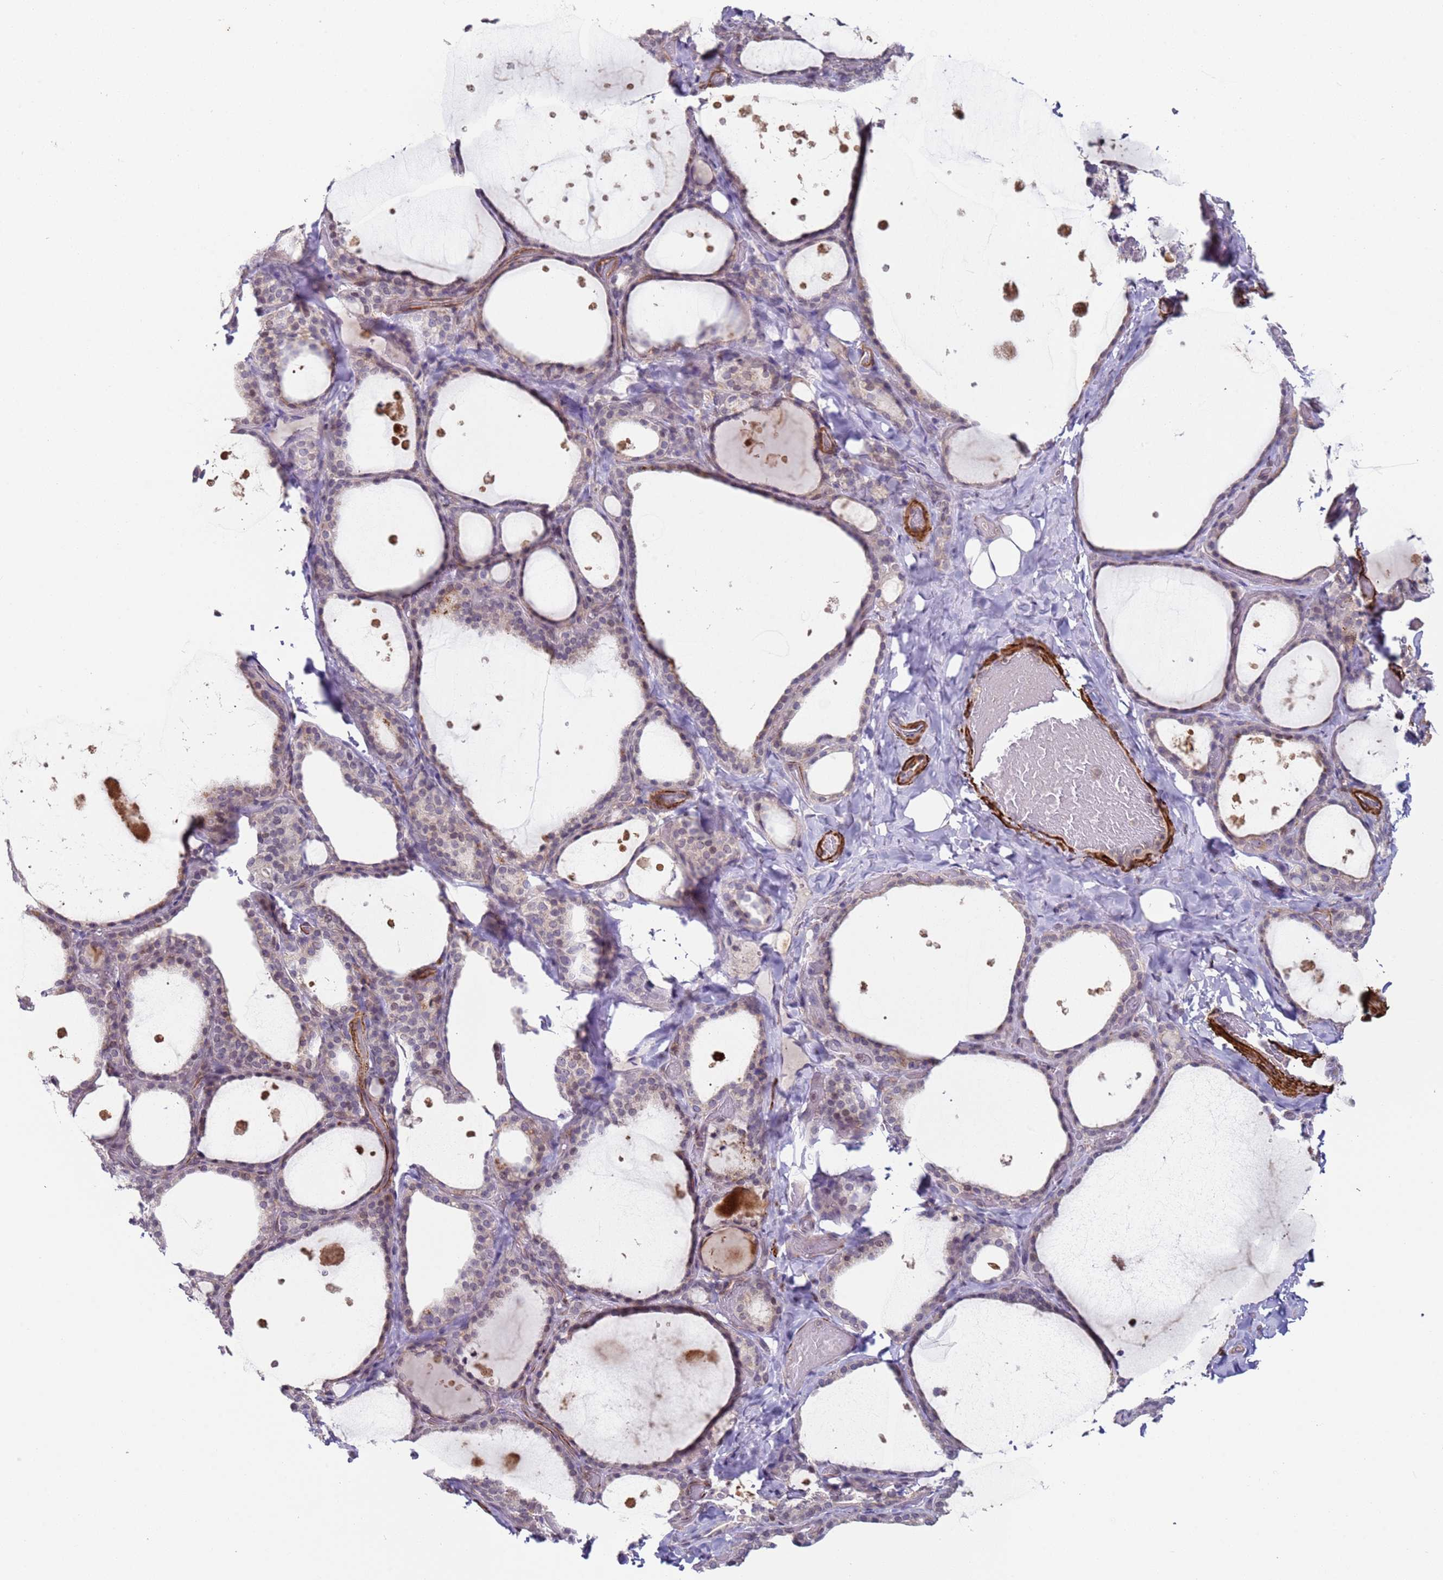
{"staining": {"intensity": "weak", "quantity": "<25%", "location": "cytoplasmic/membranous"}, "tissue": "thyroid gland", "cell_type": "Glandular cells", "image_type": "normal", "snomed": [{"axis": "morphology", "description": "Normal tissue, NOS"}, {"axis": "topography", "description": "Thyroid gland"}], "caption": "High power microscopy histopathology image of an immunohistochemistry image of benign thyroid gland, revealing no significant positivity in glandular cells. The staining is performed using DAB brown chromogen with nuclei counter-stained in using hematoxylin.", "gene": "SNAPC4", "patient": {"sex": "female", "age": 44}}